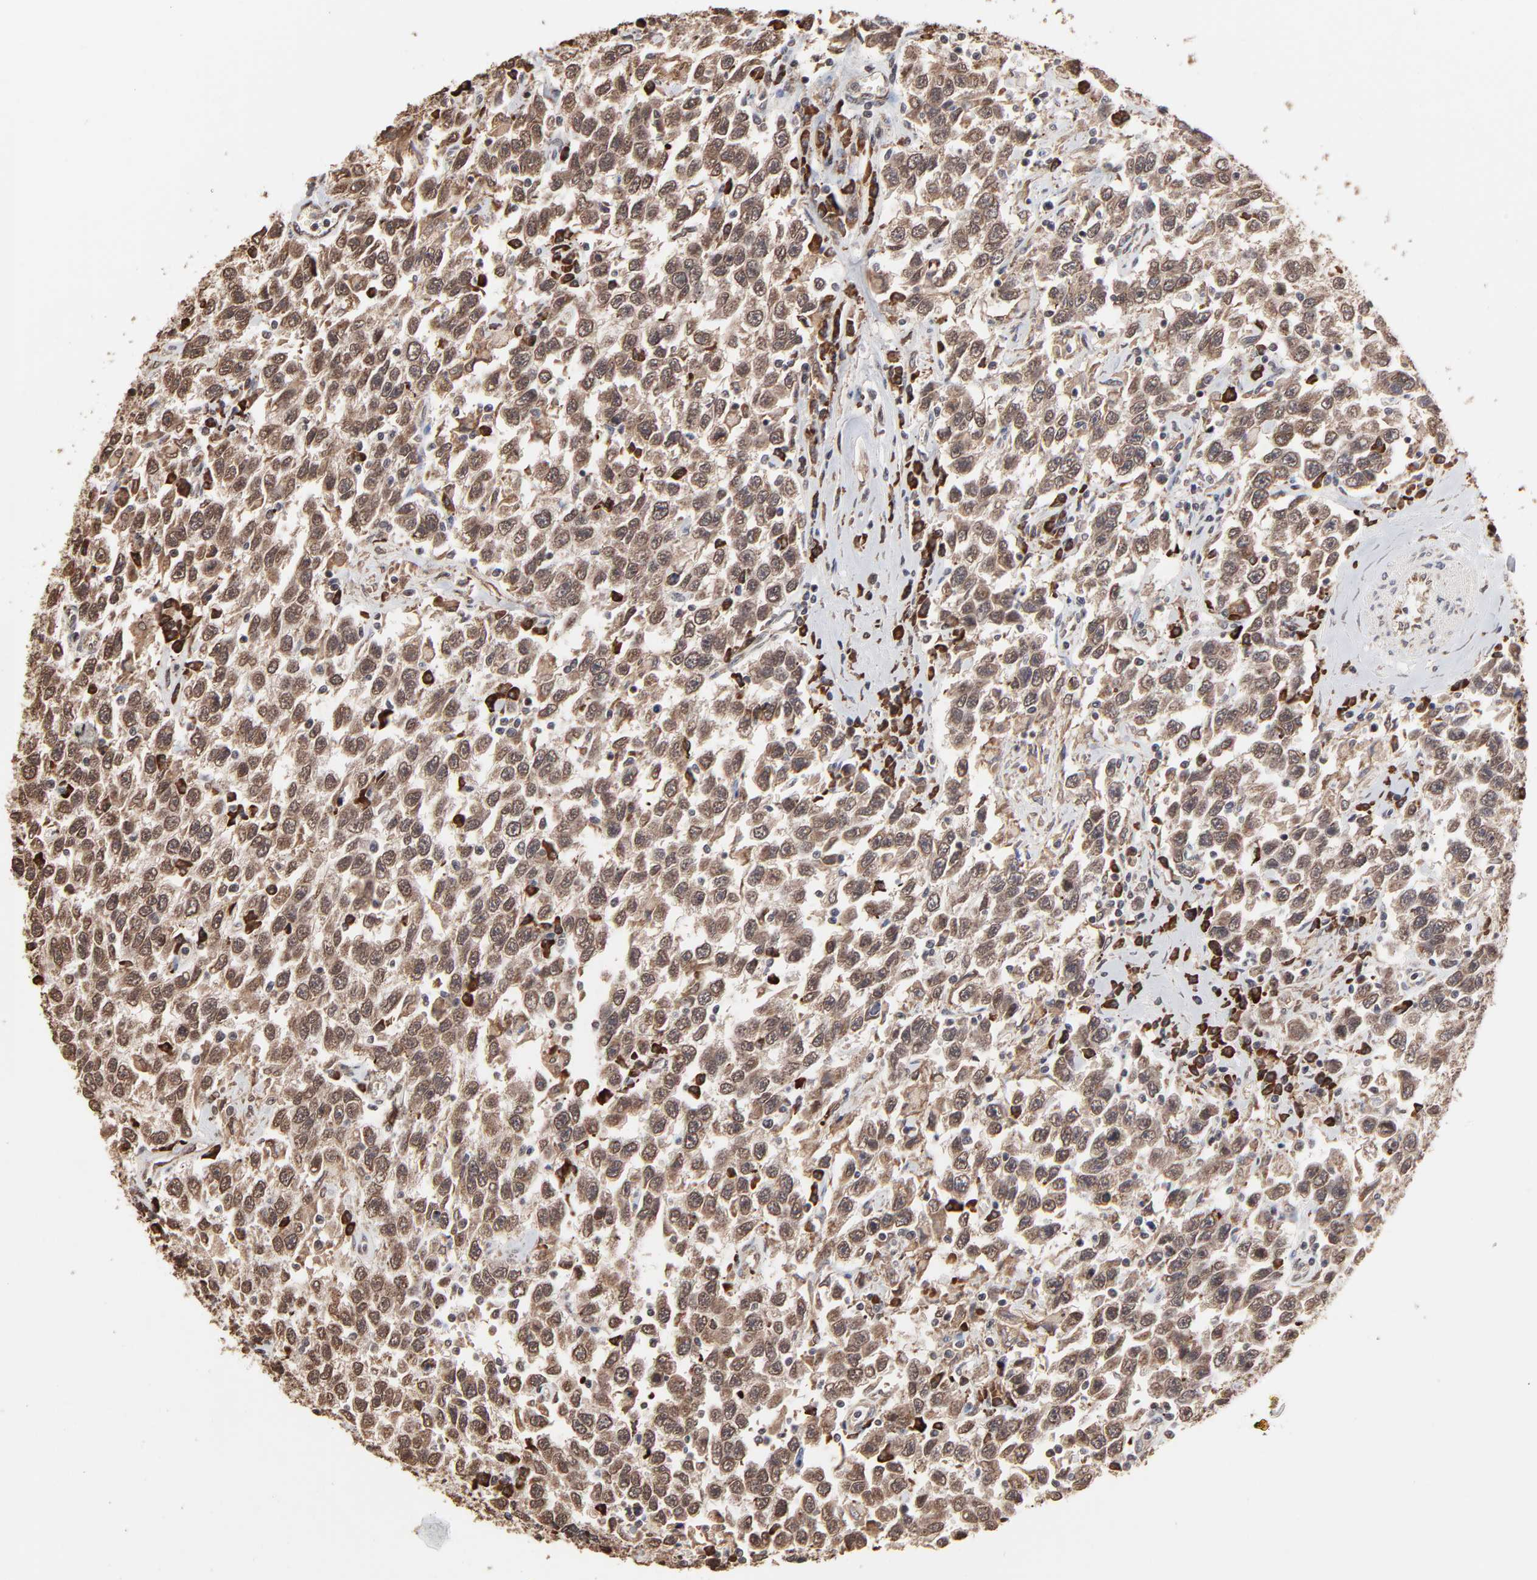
{"staining": {"intensity": "moderate", "quantity": ">75%", "location": "cytoplasmic/membranous"}, "tissue": "testis cancer", "cell_type": "Tumor cells", "image_type": "cancer", "snomed": [{"axis": "morphology", "description": "Seminoma, NOS"}, {"axis": "topography", "description": "Testis"}], "caption": "This histopathology image reveals IHC staining of seminoma (testis), with medium moderate cytoplasmic/membranous positivity in about >75% of tumor cells.", "gene": "CHM", "patient": {"sex": "male", "age": 41}}